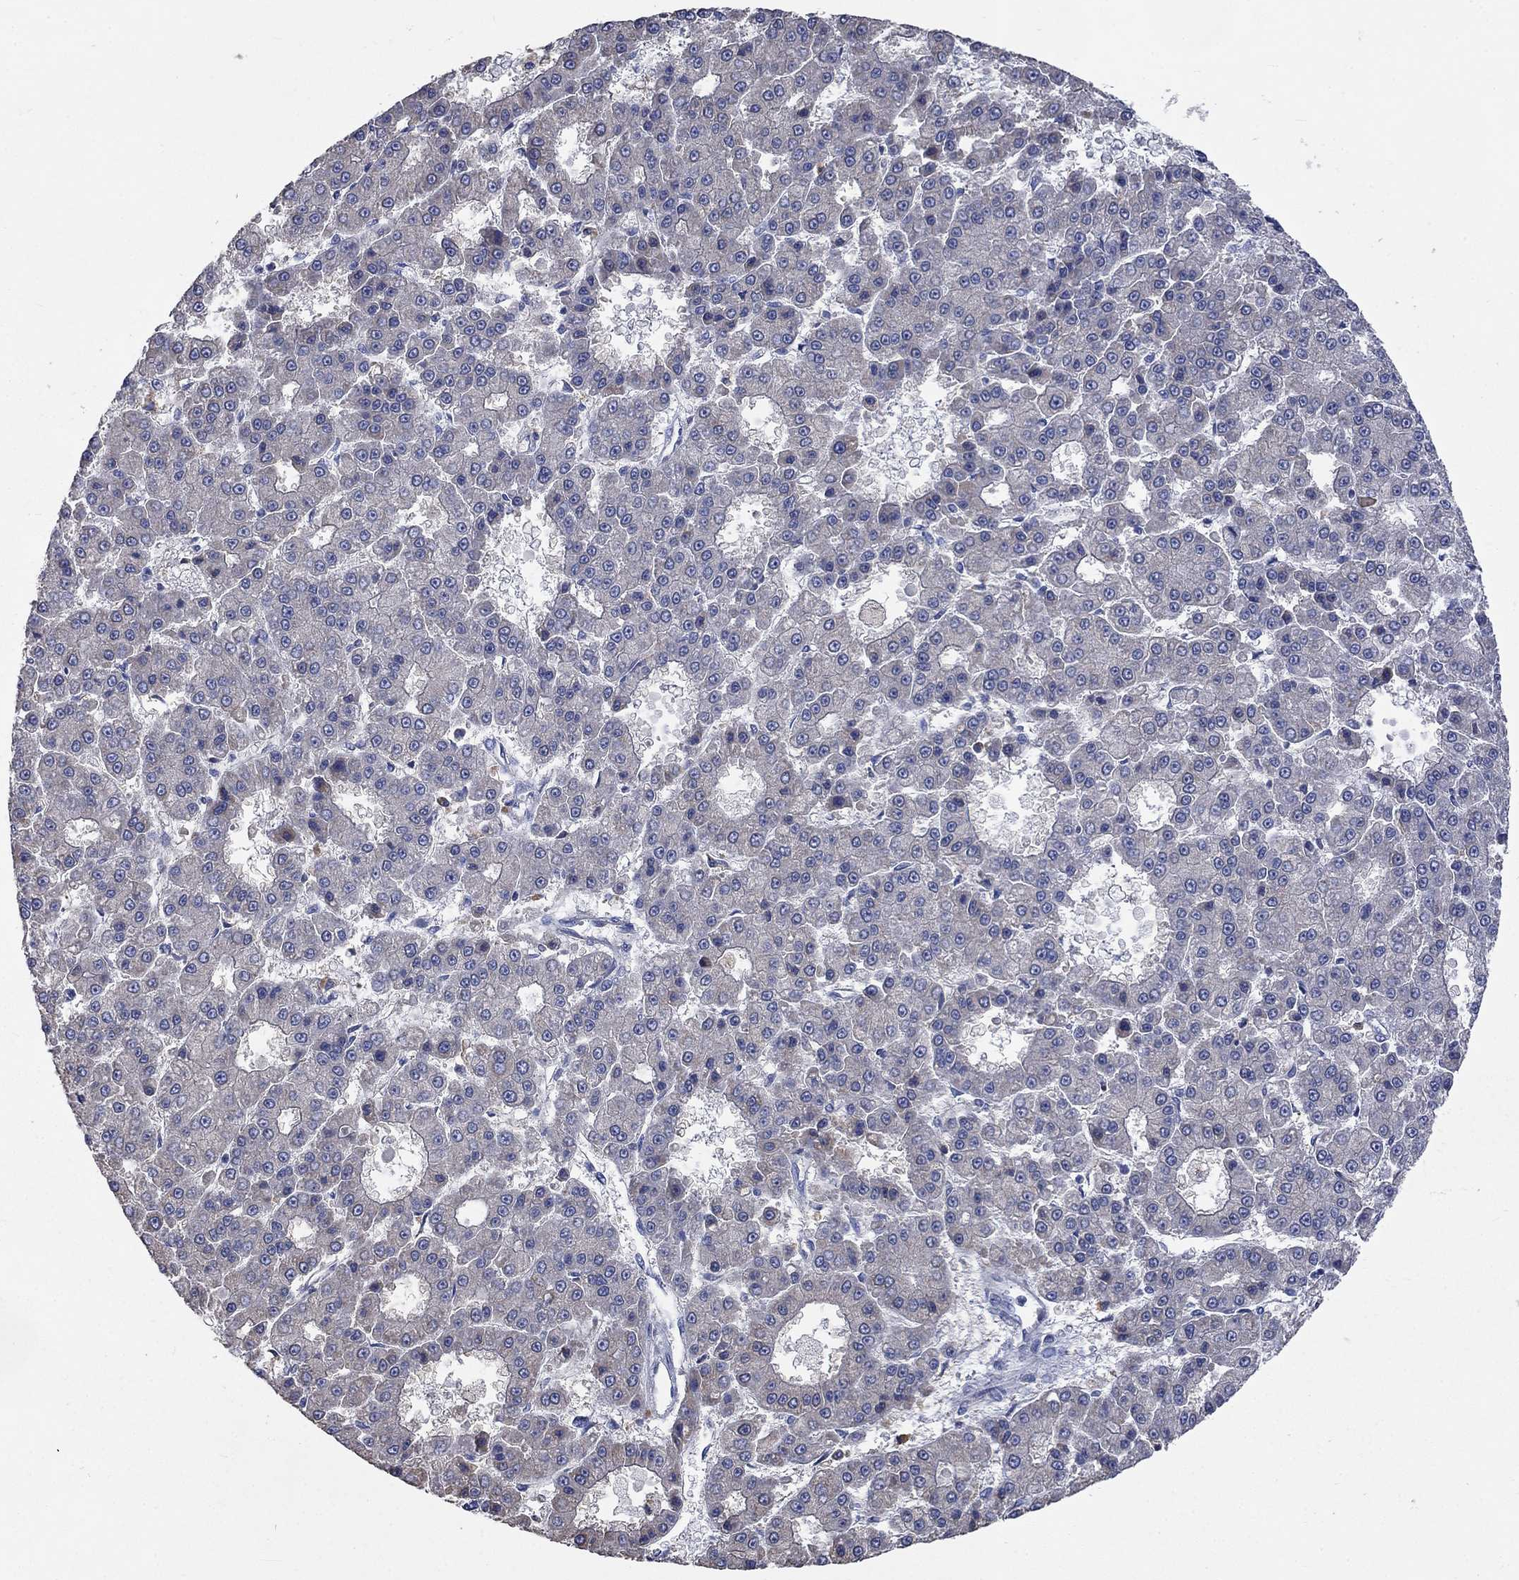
{"staining": {"intensity": "negative", "quantity": "none", "location": "none"}, "tissue": "liver cancer", "cell_type": "Tumor cells", "image_type": "cancer", "snomed": [{"axis": "morphology", "description": "Carcinoma, Hepatocellular, NOS"}, {"axis": "topography", "description": "Liver"}], "caption": "The micrograph exhibits no staining of tumor cells in liver cancer. (Stains: DAB (3,3'-diaminobenzidine) immunohistochemistry (IHC) with hematoxylin counter stain, Microscopy: brightfield microscopy at high magnification).", "gene": "UGT8", "patient": {"sex": "male", "age": 70}}